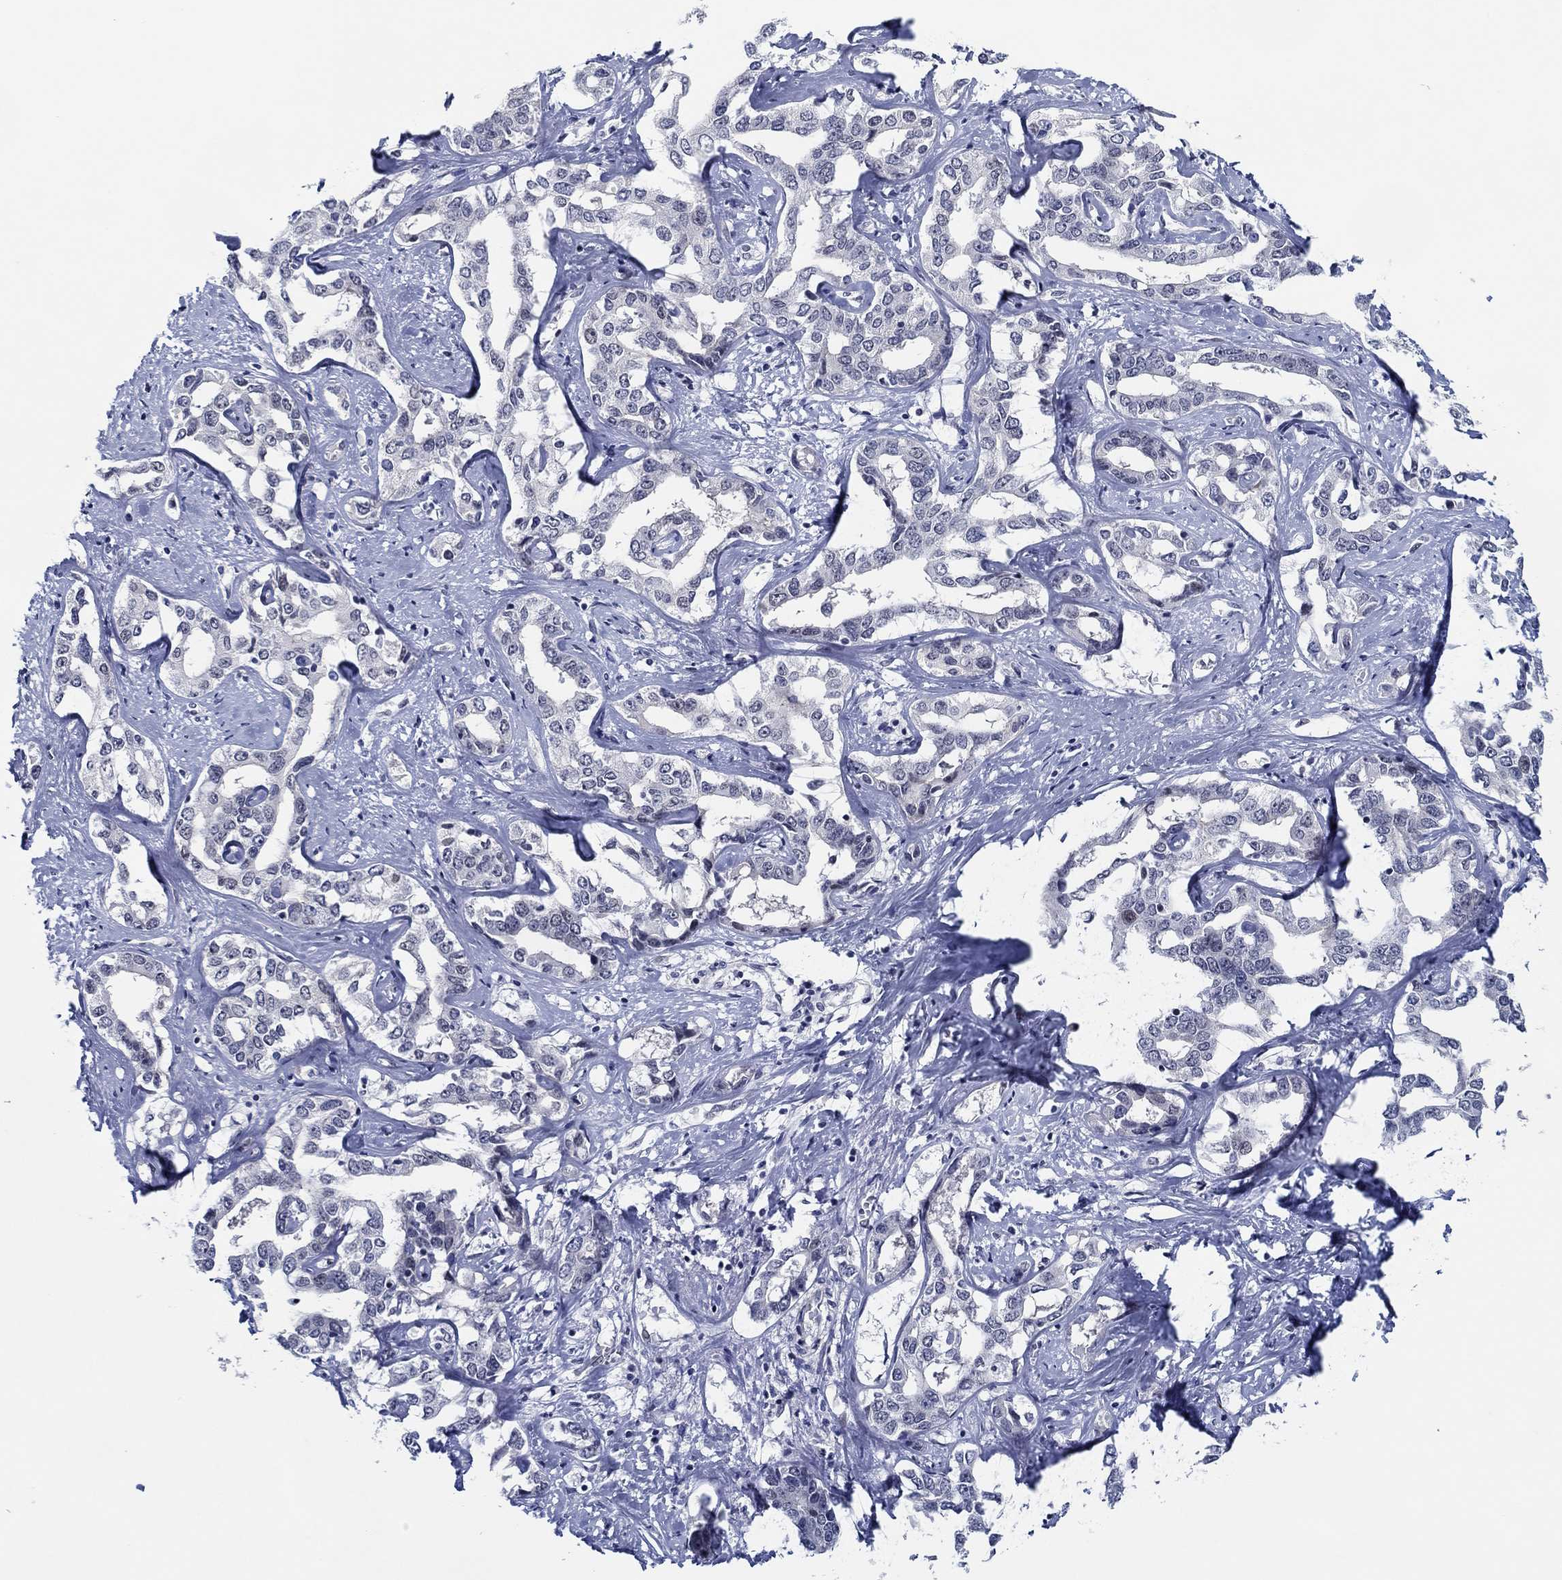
{"staining": {"intensity": "negative", "quantity": "none", "location": "none"}, "tissue": "liver cancer", "cell_type": "Tumor cells", "image_type": "cancer", "snomed": [{"axis": "morphology", "description": "Cholangiocarcinoma"}, {"axis": "topography", "description": "Liver"}], "caption": "A high-resolution photomicrograph shows IHC staining of liver cholangiocarcinoma, which shows no significant positivity in tumor cells.", "gene": "SLC34A1", "patient": {"sex": "male", "age": 59}}